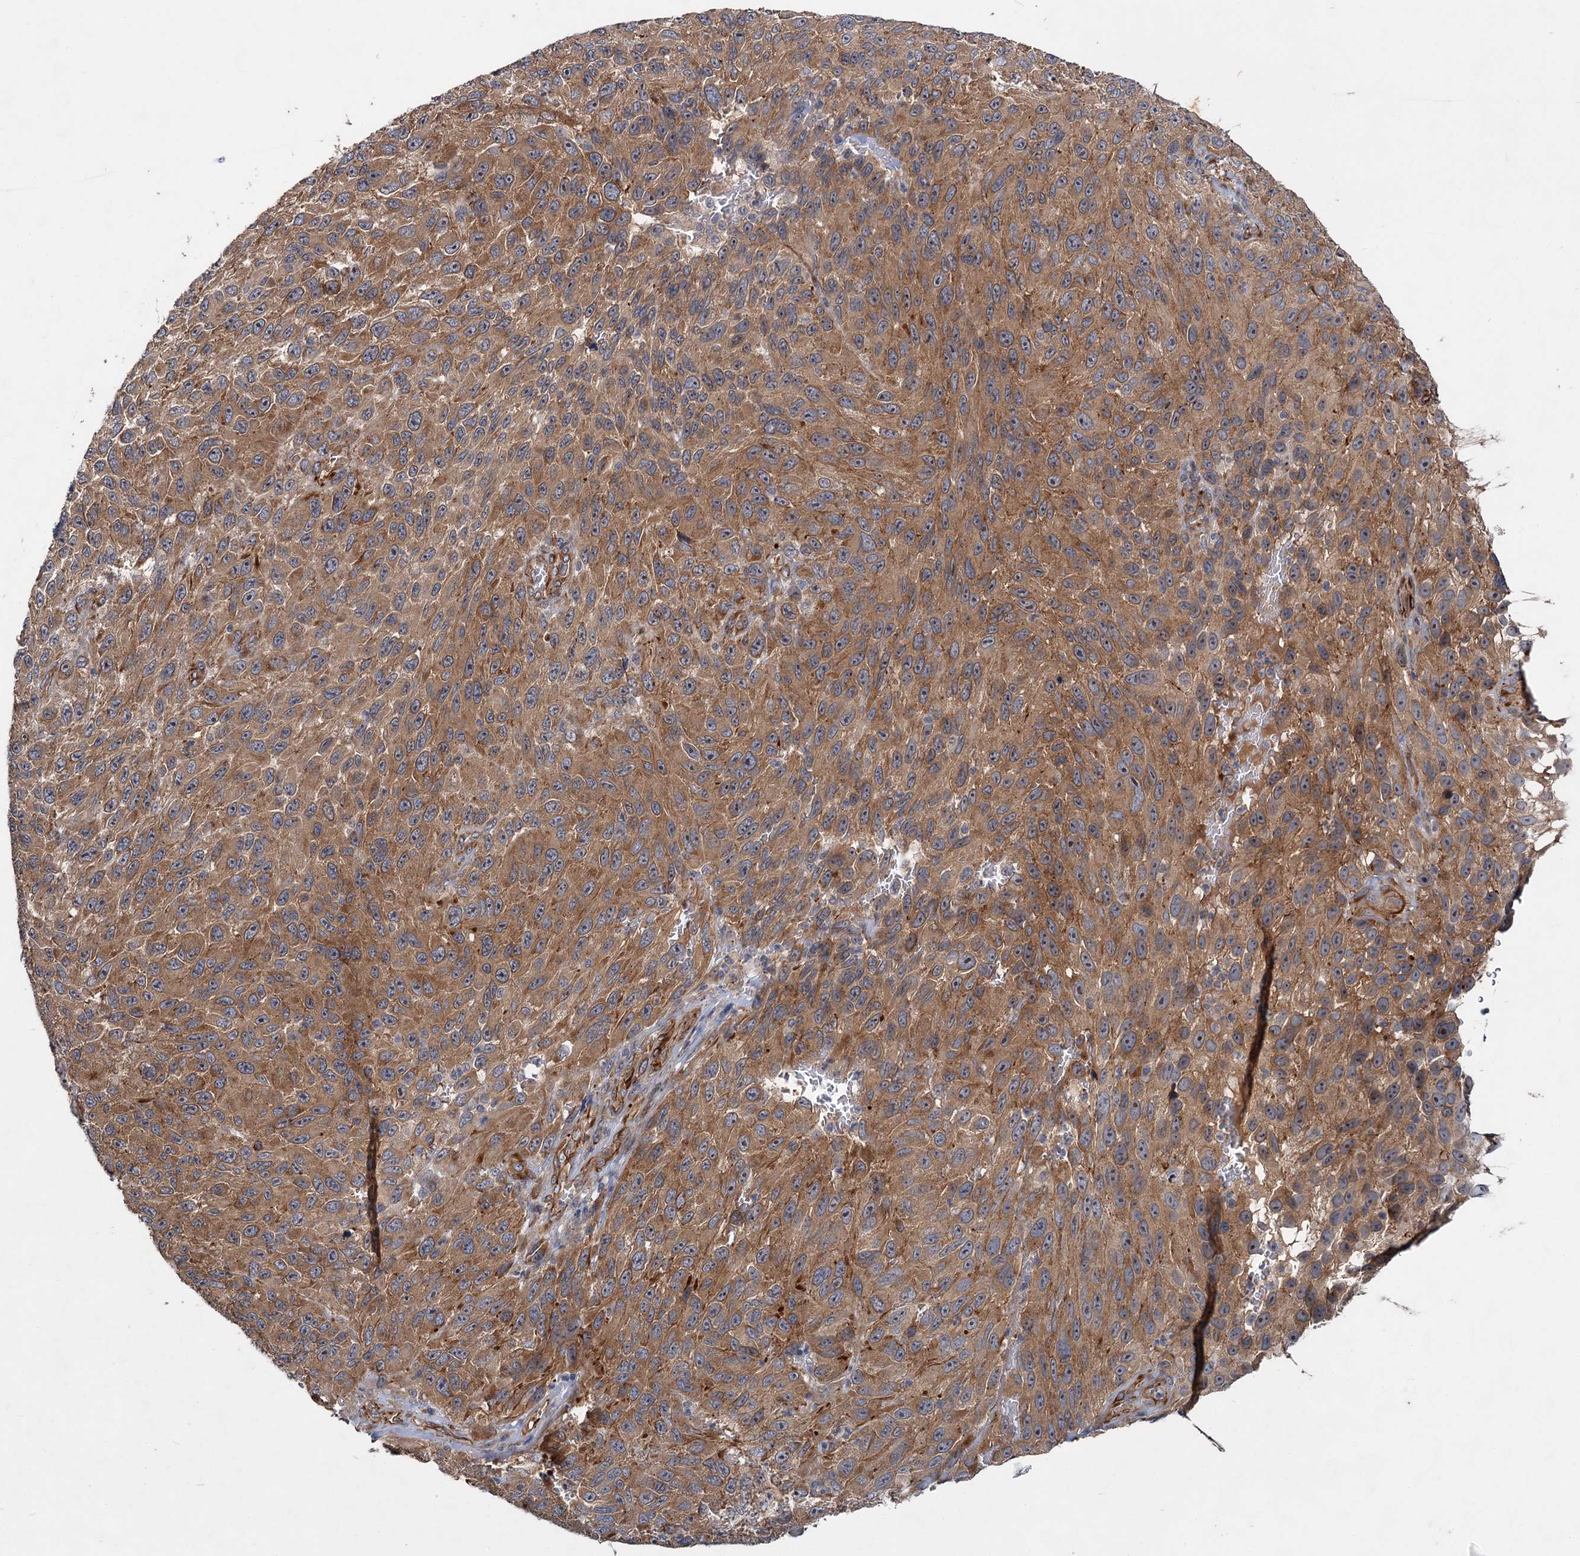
{"staining": {"intensity": "moderate", "quantity": ">75%", "location": "cytoplasmic/membranous"}, "tissue": "melanoma", "cell_type": "Tumor cells", "image_type": "cancer", "snomed": [{"axis": "morphology", "description": "Normal tissue, NOS"}, {"axis": "morphology", "description": "Malignant melanoma, NOS"}, {"axis": "topography", "description": "Skin"}], "caption": "A micrograph of human malignant melanoma stained for a protein displays moderate cytoplasmic/membranous brown staining in tumor cells.", "gene": "PKN2", "patient": {"sex": "female", "age": 96}}